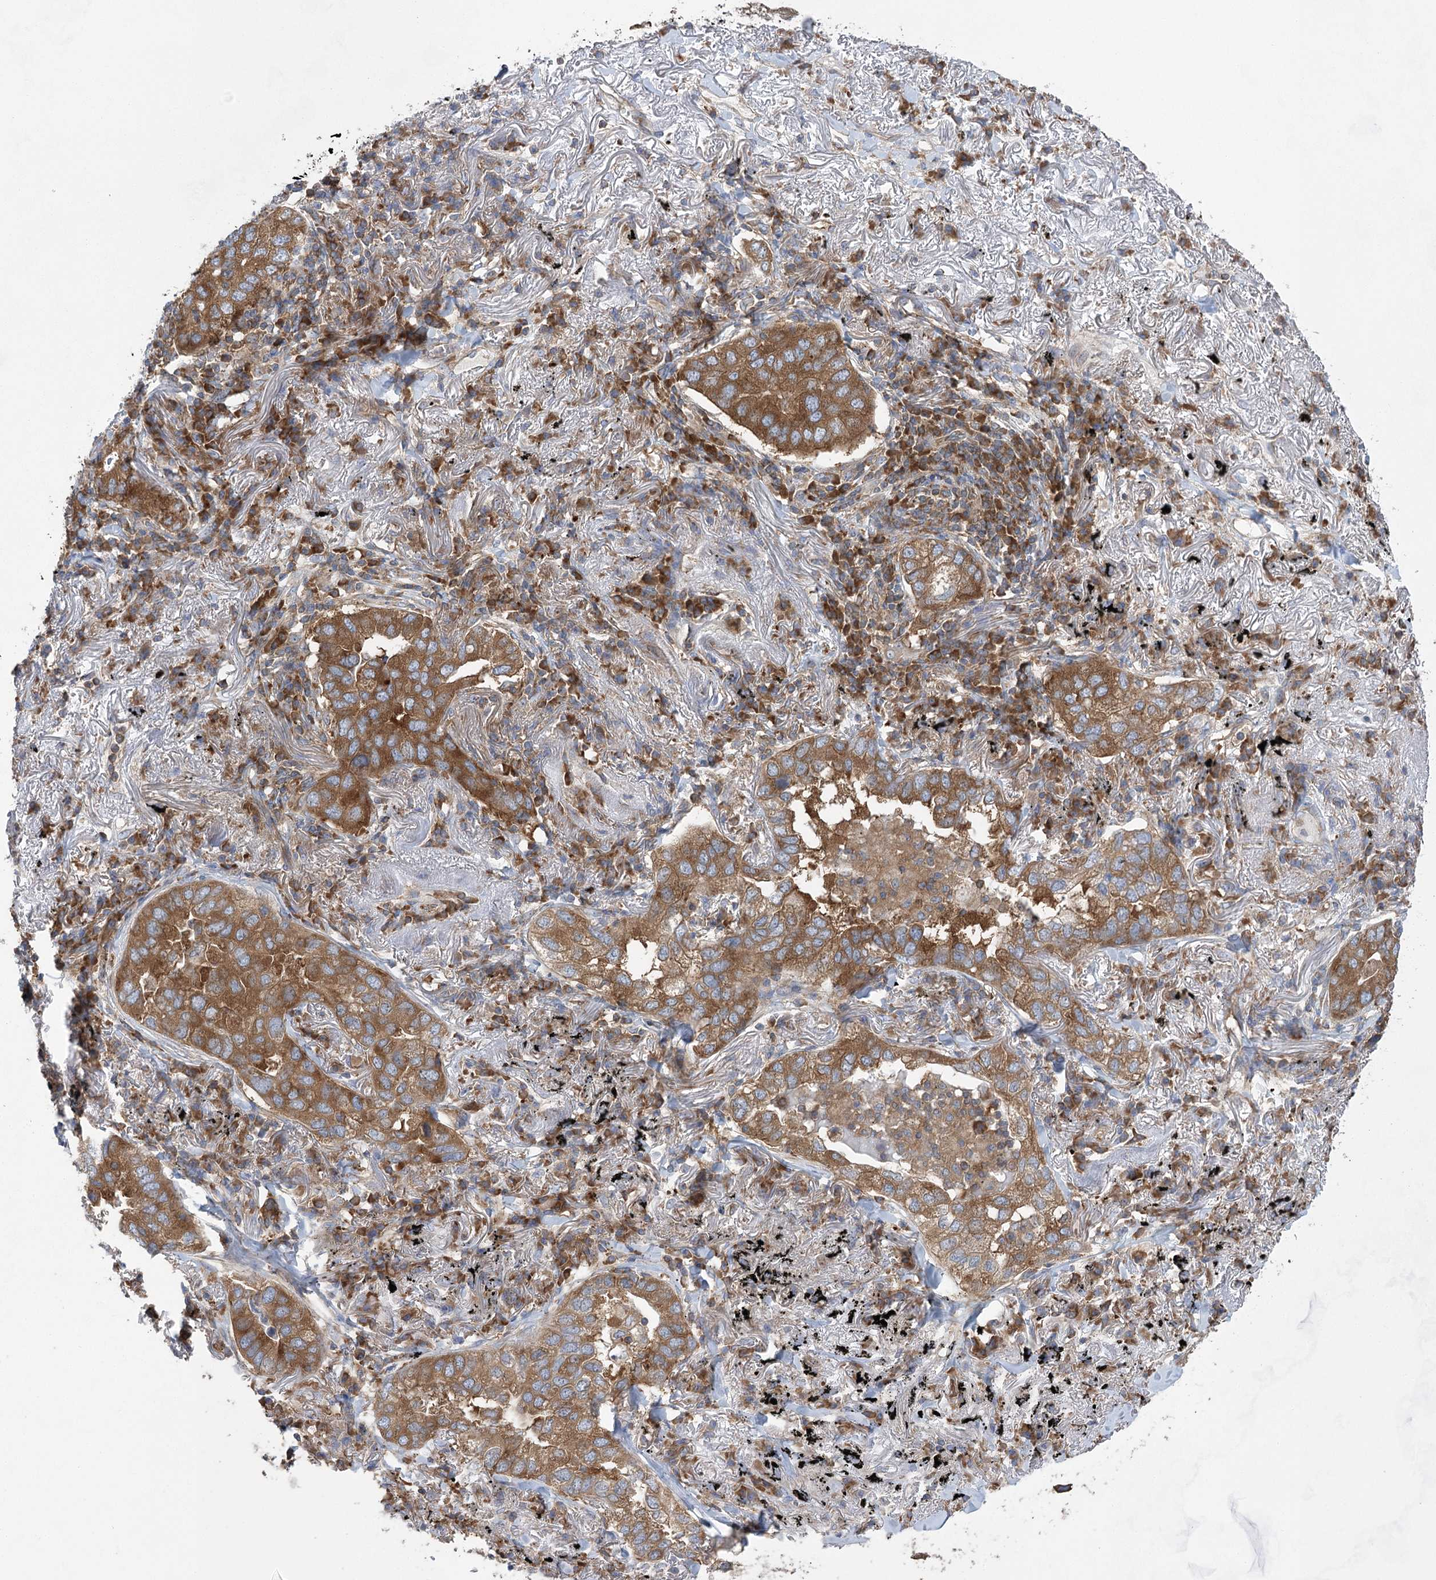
{"staining": {"intensity": "moderate", "quantity": ">75%", "location": "cytoplasmic/membranous"}, "tissue": "lung cancer", "cell_type": "Tumor cells", "image_type": "cancer", "snomed": [{"axis": "morphology", "description": "Adenocarcinoma, NOS"}, {"axis": "topography", "description": "Lung"}], "caption": "This is an image of immunohistochemistry staining of lung cancer, which shows moderate staining in the cytoplasmic/membranous of tumor cells.", "gene": "EIF3A", "patient": {"sex": "male", "age": 65}}